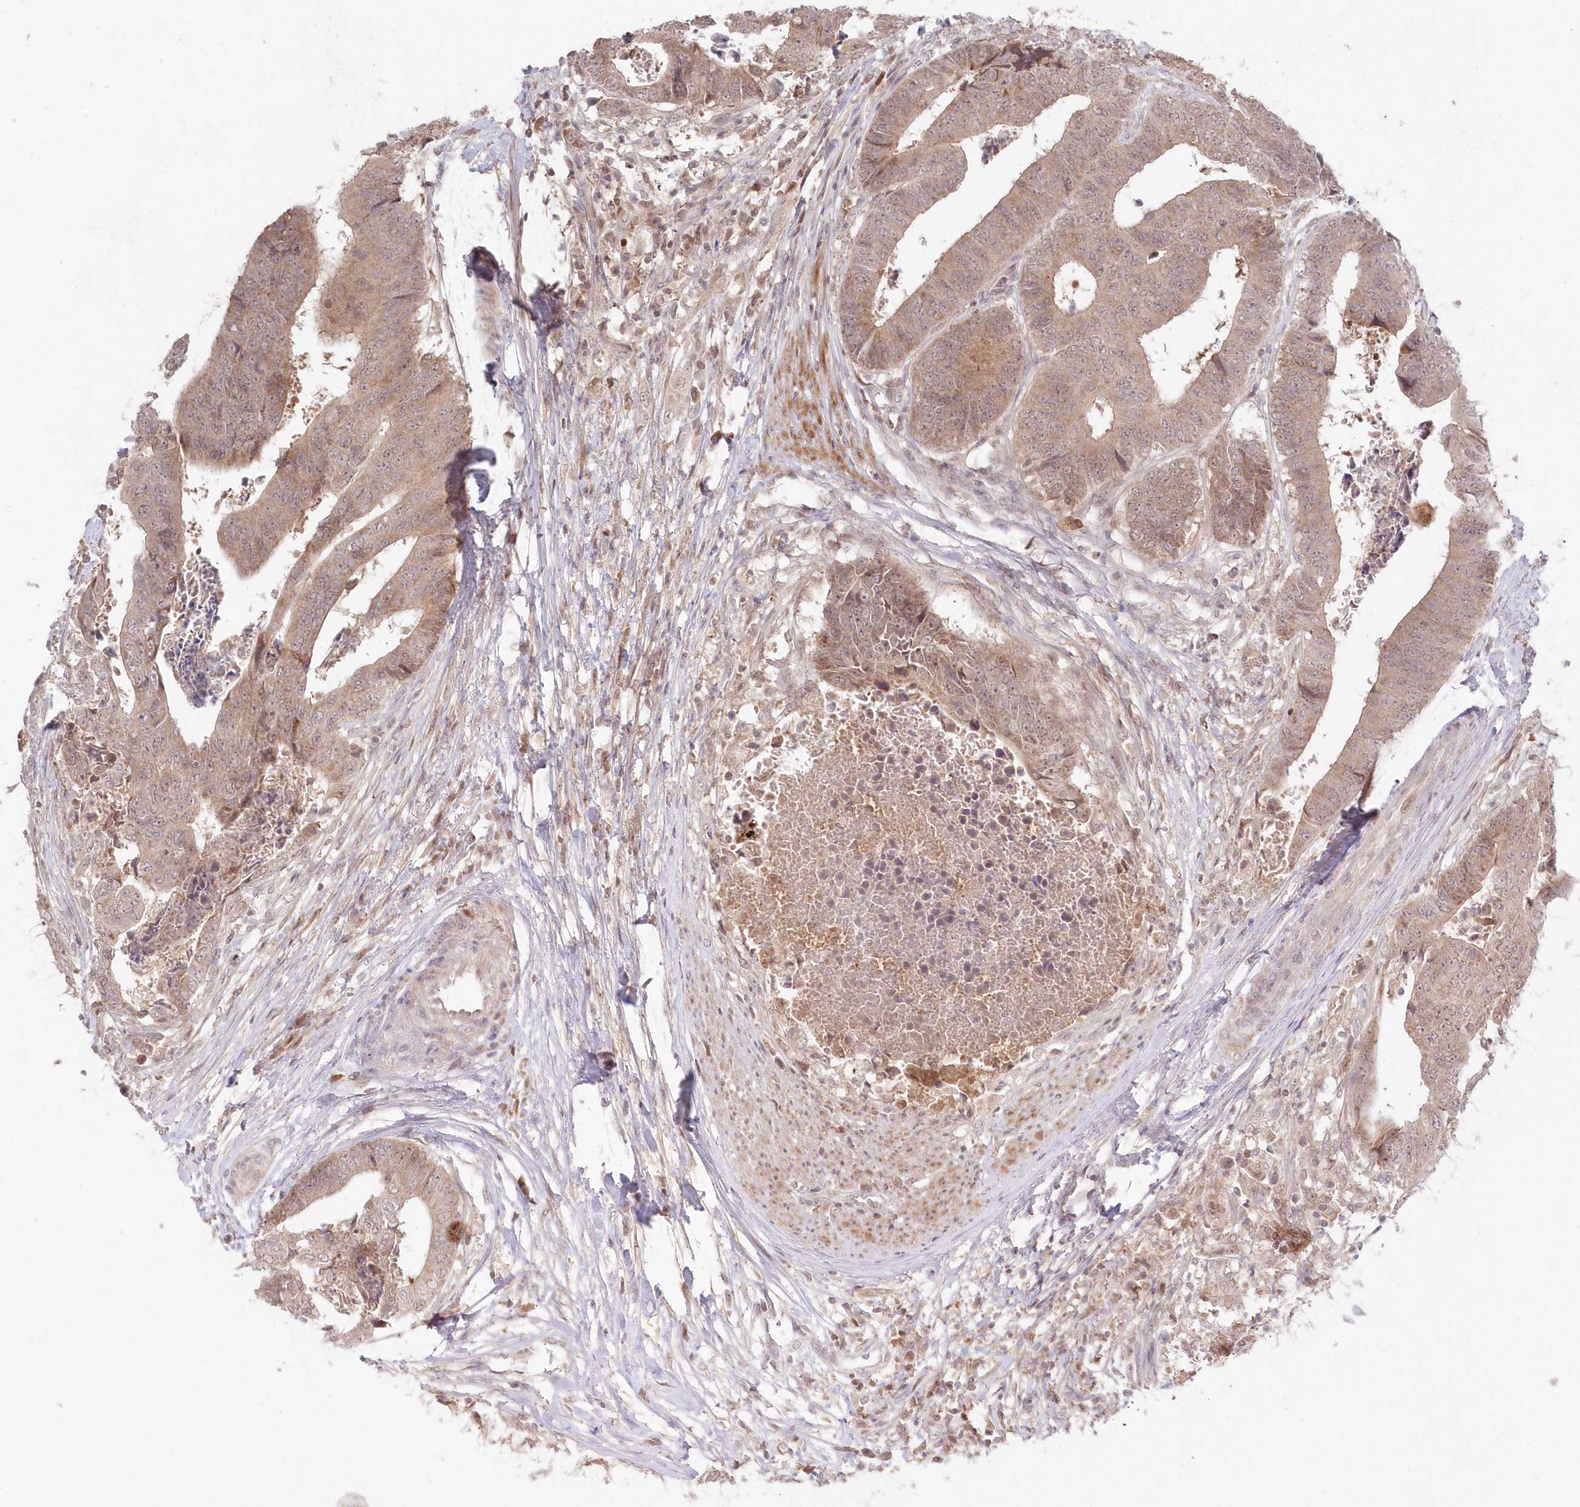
{"staining": {"intensity": "weak", "quantity": "25%-75%", "location": "cytoplasmic/membranous,nuclear"}, "tissue": "colorectal cancer", "cell_type": "Tumor cells", "image_type": "cancer", "snomed": [{"axis": "morphology", "description": "Adenocarcinoma, NOS"}, {"axis": "topography", "description": "Rectum"}], "caption": "The histopathology image shows immunohistochemical staining of colorectal cancer (adenocarcinoma). There is weak cytoplasmic/membranous and nuclear expression is appreciated in about 25%-75% of tumor cells. (DAB = brown stain, brightfield microscopy at high magnification).", "gene": "ASCC1", "patient": {"sex": "male", "age": 84}}